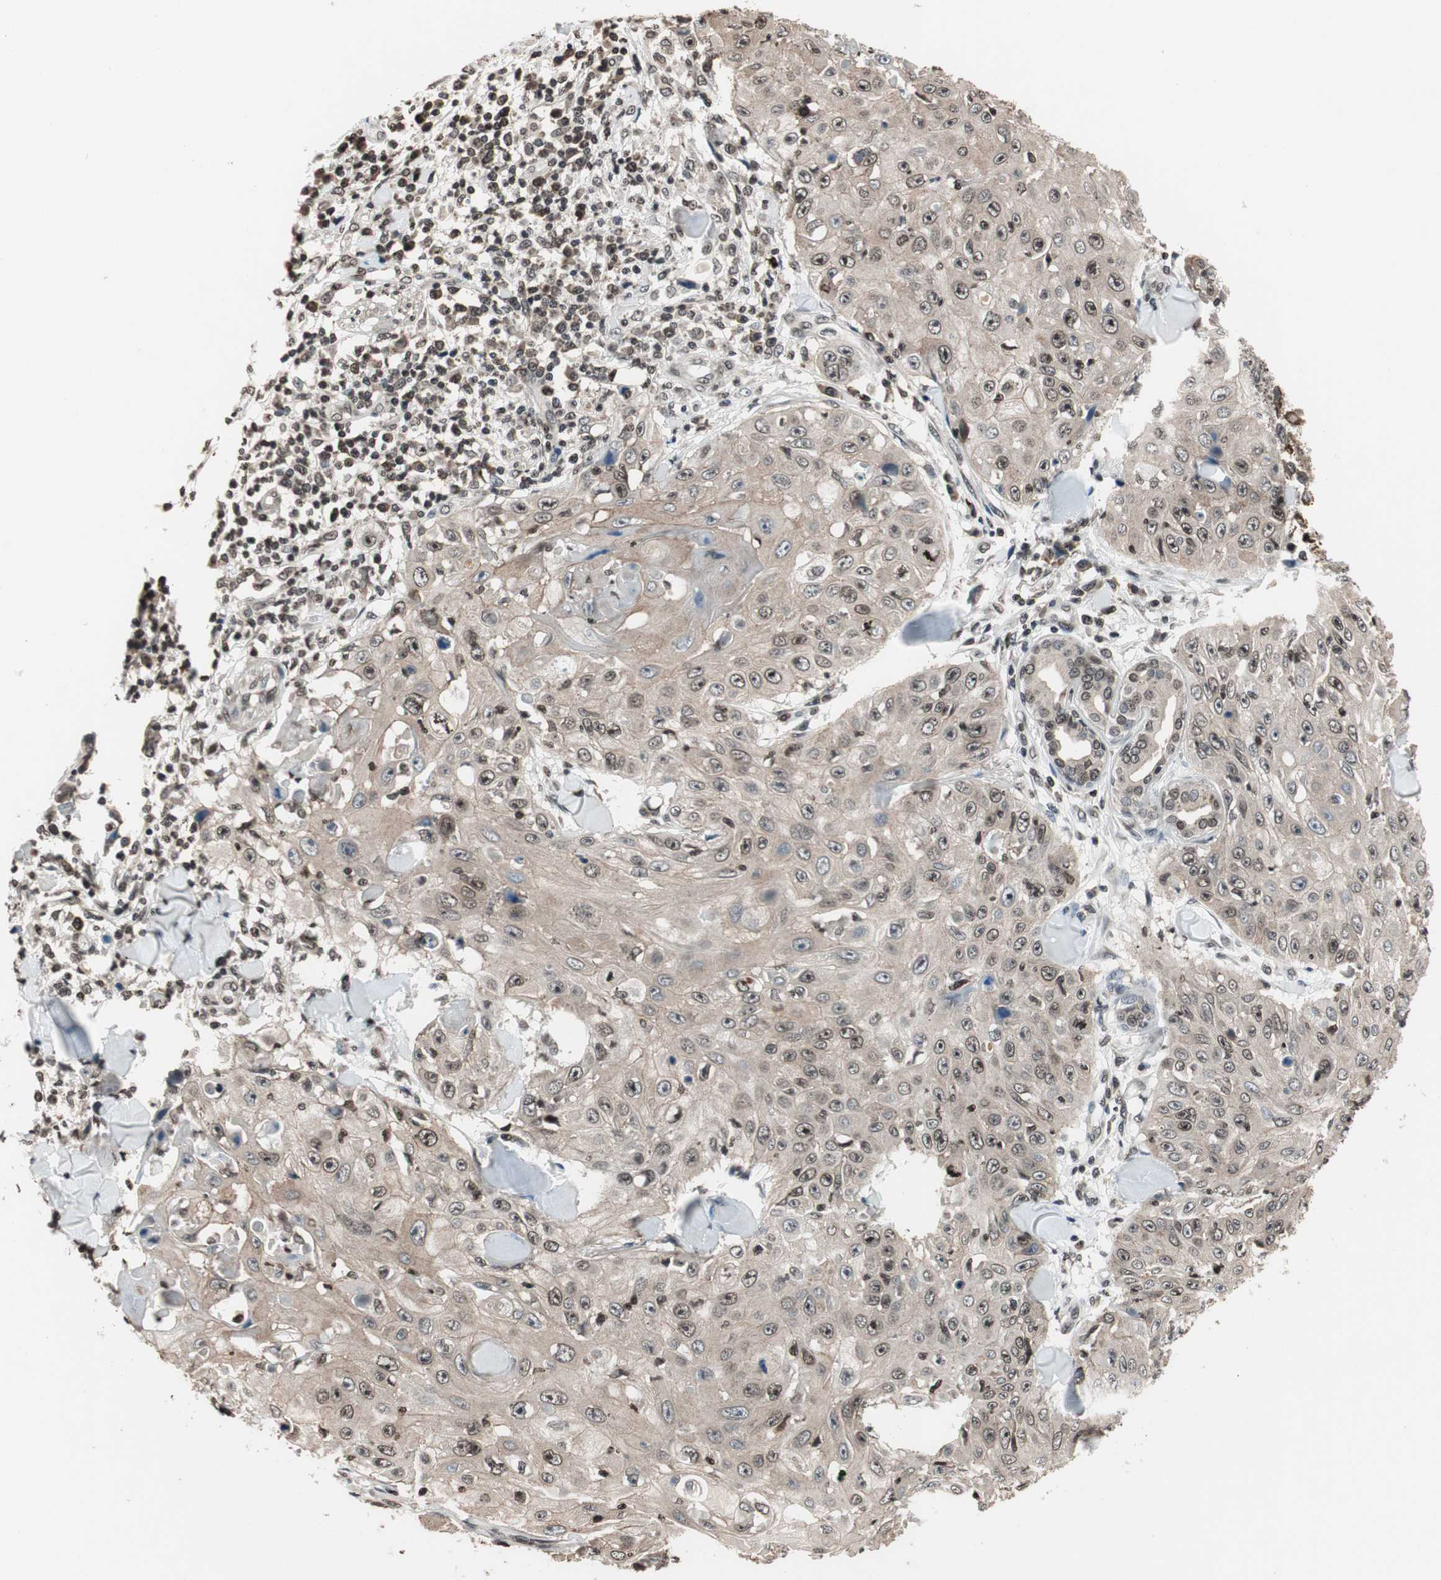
{"staining": {"intensity": "moderate", "quantity": ">75%", "location": "cytoplasmic/membranous,nuclear"}, "tissue": "skin cancer", "cell_type": "Tumor cells", "image_type": "cancer", "snomed": [{"axis": "morphology", "description": "Squamous cell carcinoma, NOS"}, {"axis": "topography", "description": "Skin"}], "caption": "An IHC image of neoplastic tissue is shown. Protein staining in brown highlights moderate cytoplasmic/membranous and nuclear positivity in skin cancer within tumor cells. (IHC, brightfield microscopy, high magnification).", "gene": "RFC1", "patient": {"sex": "male", "age": 86}}